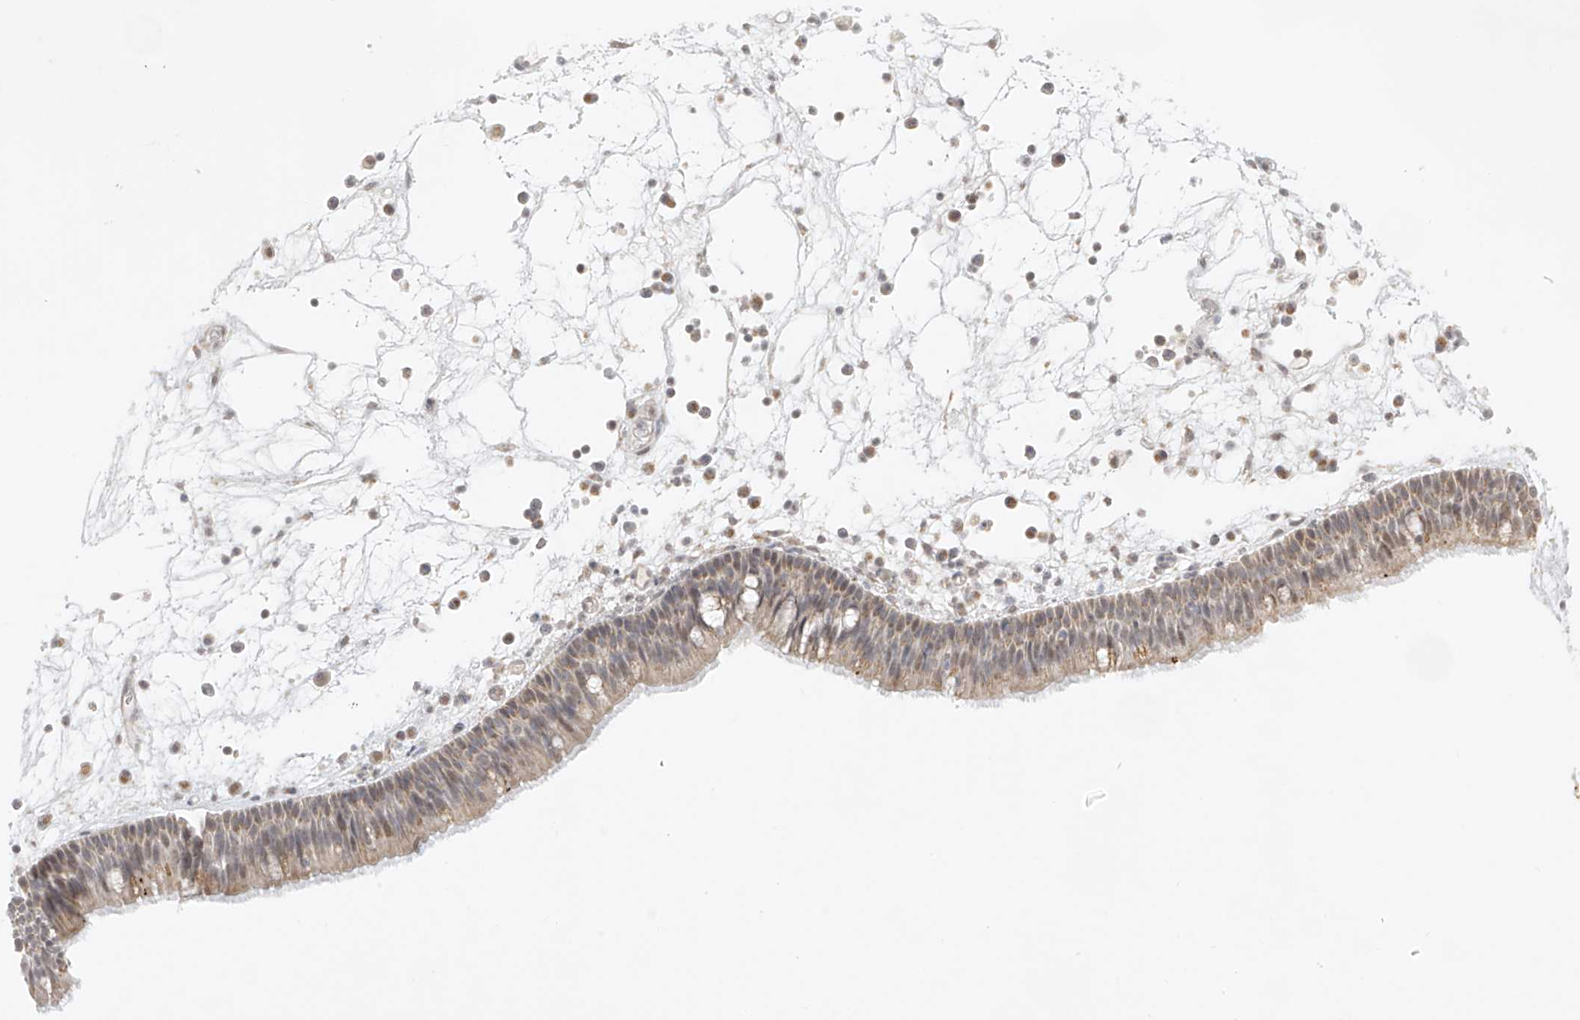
{"staining": {"intensity": "moderate", "quantity": "25%-75%", "location": "cytoplasmic/membranous"}, "tissue": "nasopharynx", "cell_type": "Respiratory epithelial cells", "image_type": "normal", "snomed": [{"axis": "morphology", "description": "Normal tissue, NOS"}, {"axis": "morphology", "description": "Inflammation, NOS"}, {"axis": "morphology", "description": "Malignant melanoma, Metastatic site"}, {"axis": "topography", "description": "Nasopharynx"}], "caption": "DAB (3,3'-diaminobenzidine) immunohistochemical staining of unremarkable human nasopharynx exhibits moderate cytoplasmic/membranous protein positivity in approximately 25%-75% of respiratory epithelial cells.", "gene": "DYRK1B", "patient": {"sex": "male", "age": 70}}